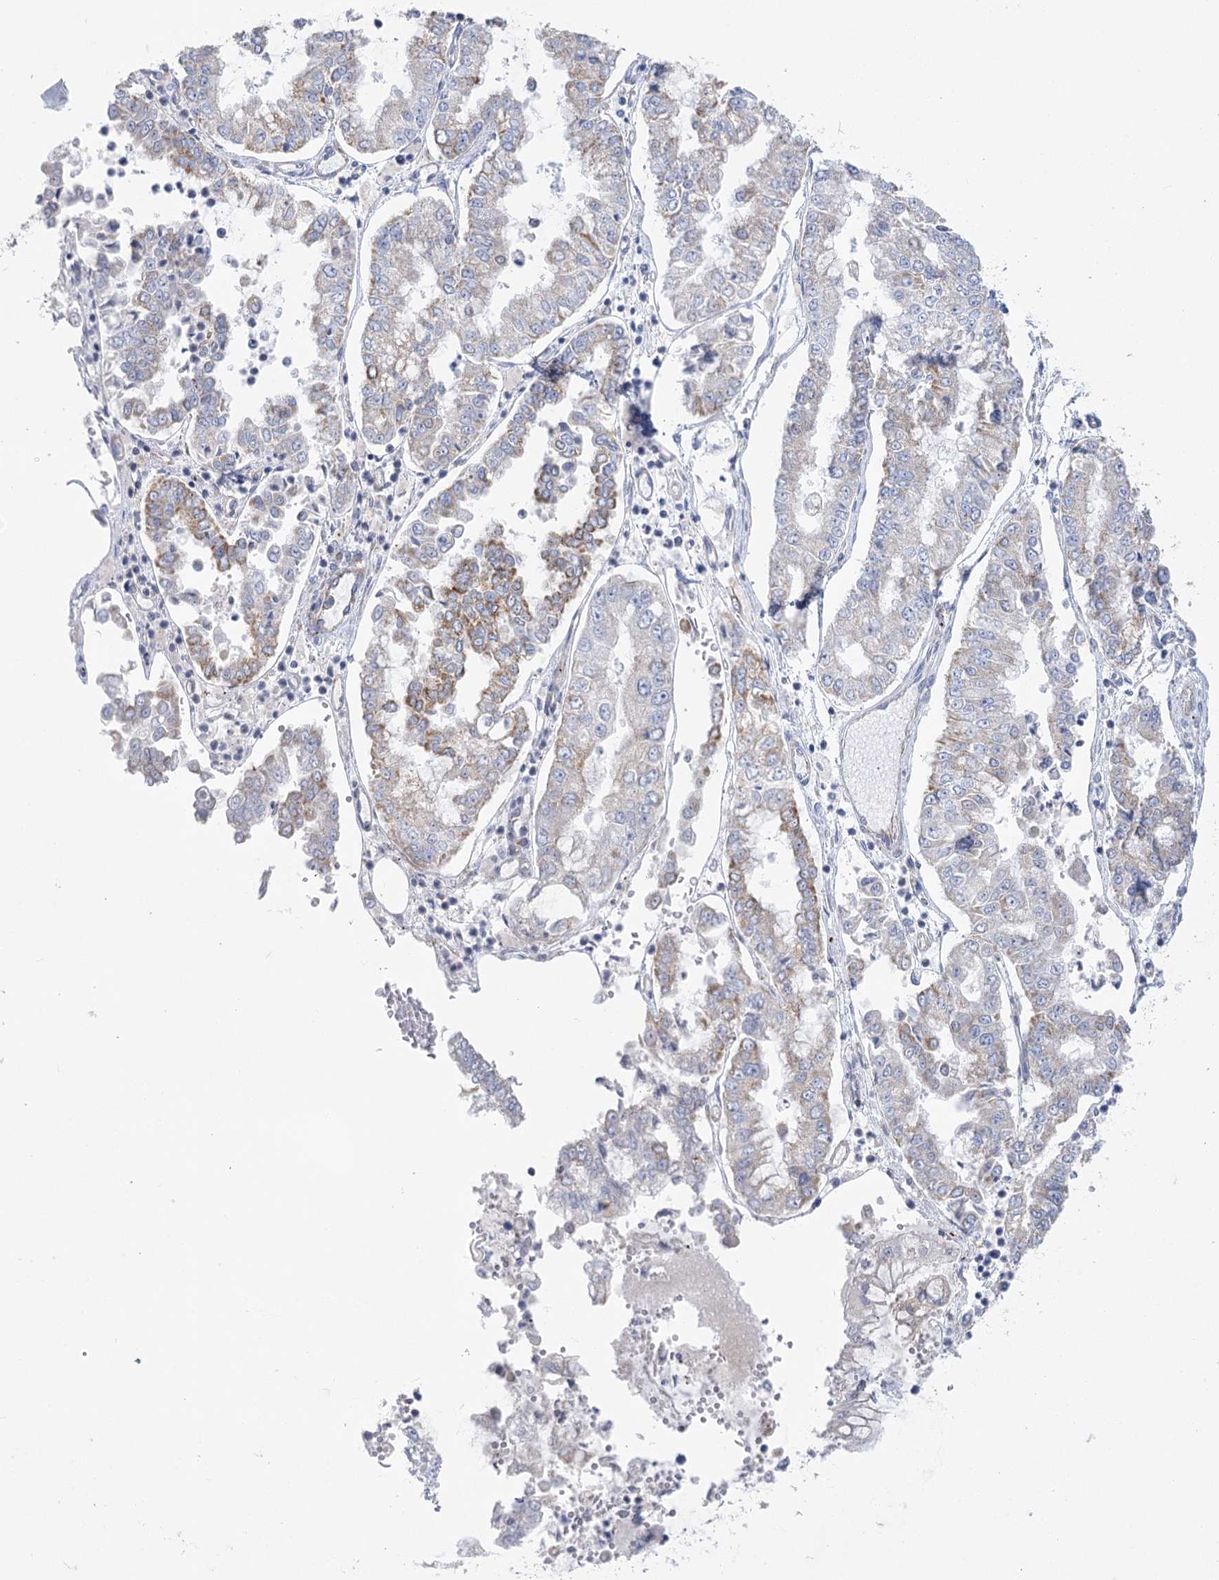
{"staining": {"intensity": "moderate", "quantity": "<25%", "location": "cytoplasmic/membranous"}, "tissue": "stomach cancer", "cell_type": "Tumor cells", "image_type": "cancer", "snomed": [{"axis": "morphology", "description": "Adenocarcinoma, NOS"}, {"axis": "topography", "description": "Stomach"}], "caption": "An image of human adenocarcinoma (stomach) stained for a protein exhibits moderate cytoplasmic/membranous brown staining in tumor cells.", "gene": "DHTKD1", "patient": {"sex": "male", "age": 76}}